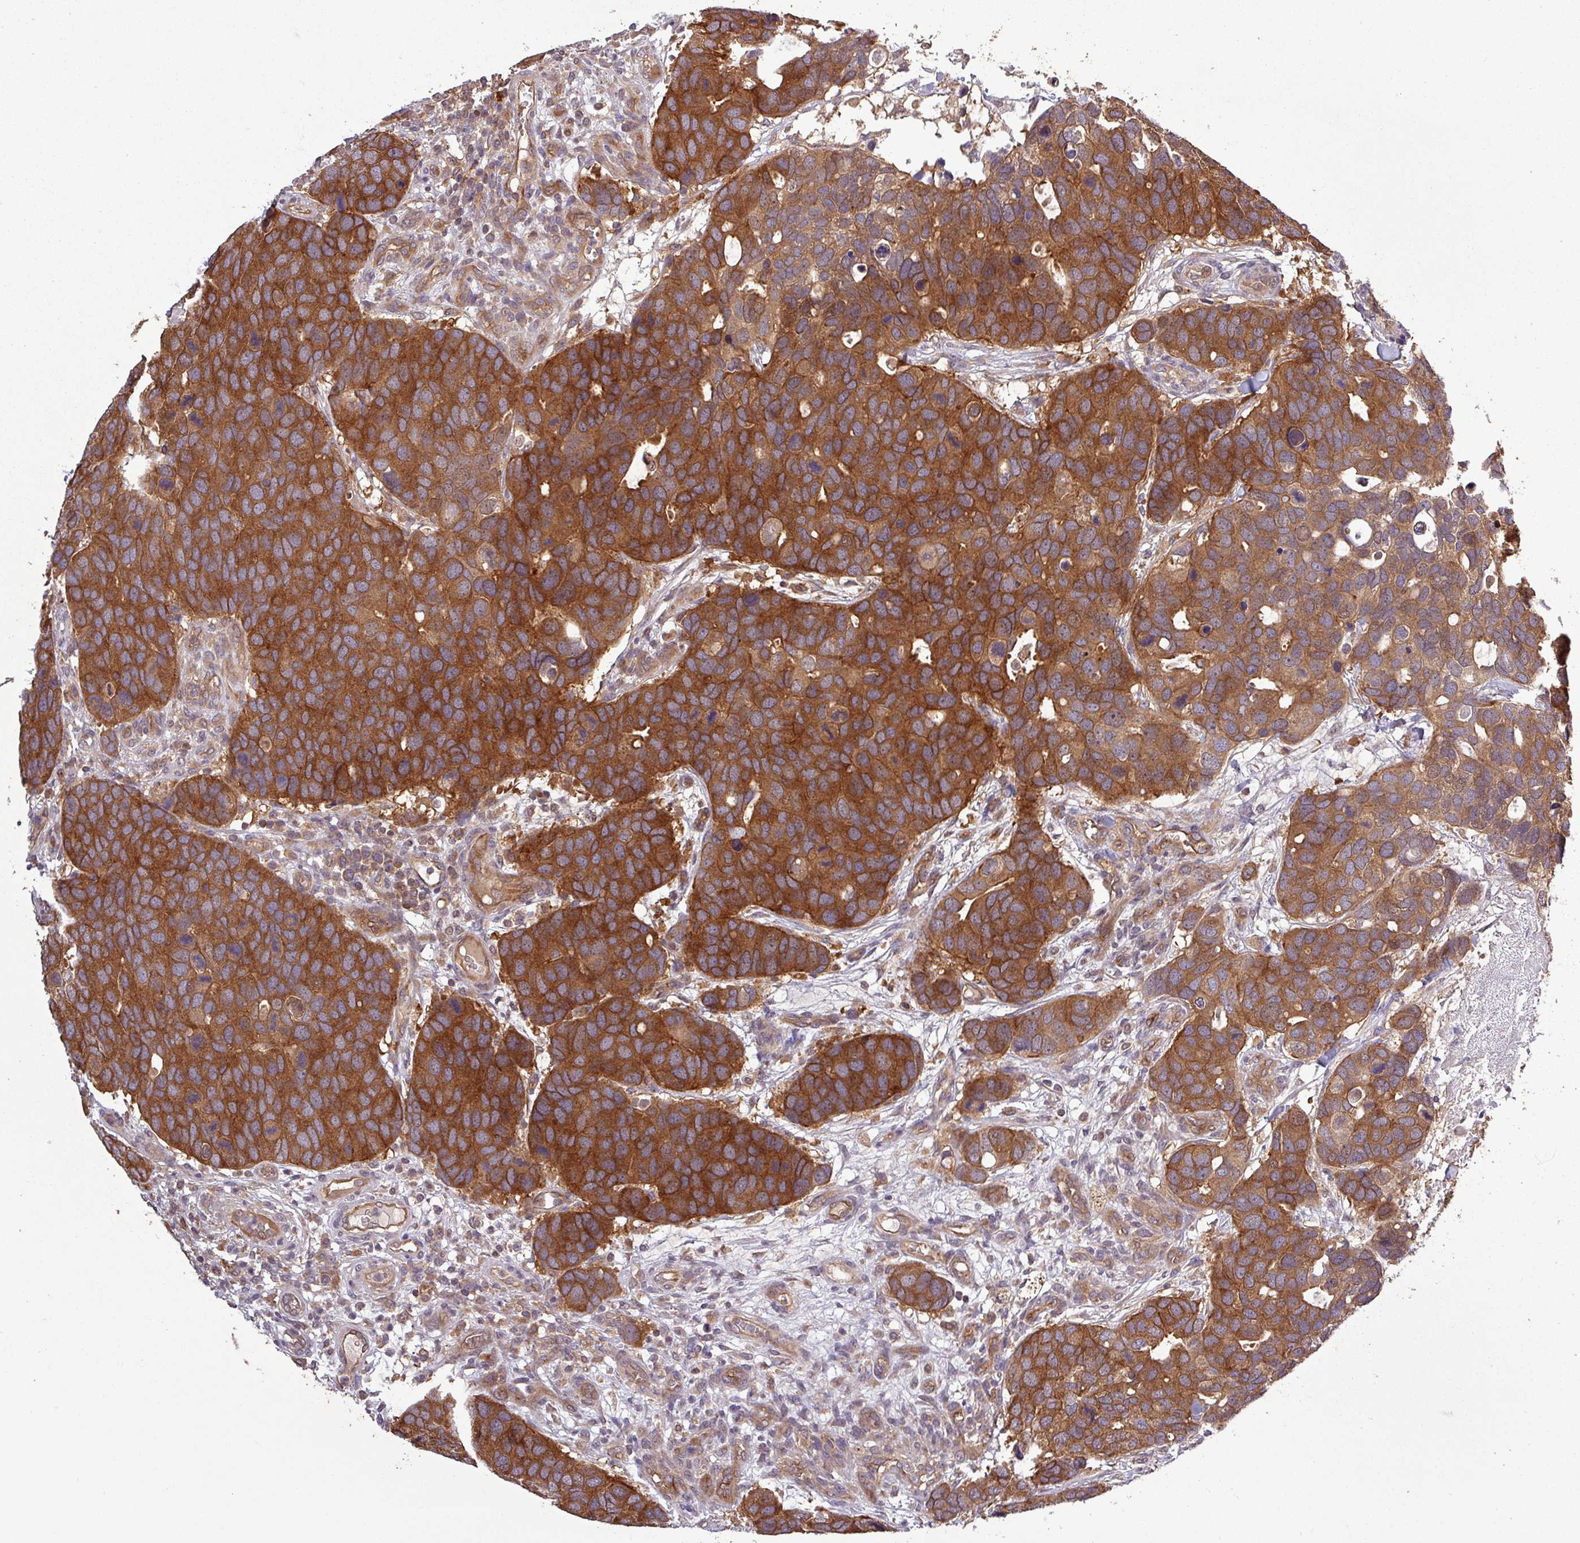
{"staining": {"intensity": "strong", "quantity": ">75%", "location": "cytoplasmic/membranous"}, "tissue": "breast cancer", "cell_type": "Tumor cells", "image_type": "cancer", "snomed": [{"axis": "morphology", "description": "Duct carcinoma"}, {"axis": "topography", "description": "Breast"}], "caption": "Protein staining demonstrates strong cytoplasmic/membranous staining in approximately >75% of tumor cells in invasive ductal carcinoma (breast).", "gene": "SIRPB2", "patient": {"sex": "female", "age": 83}}